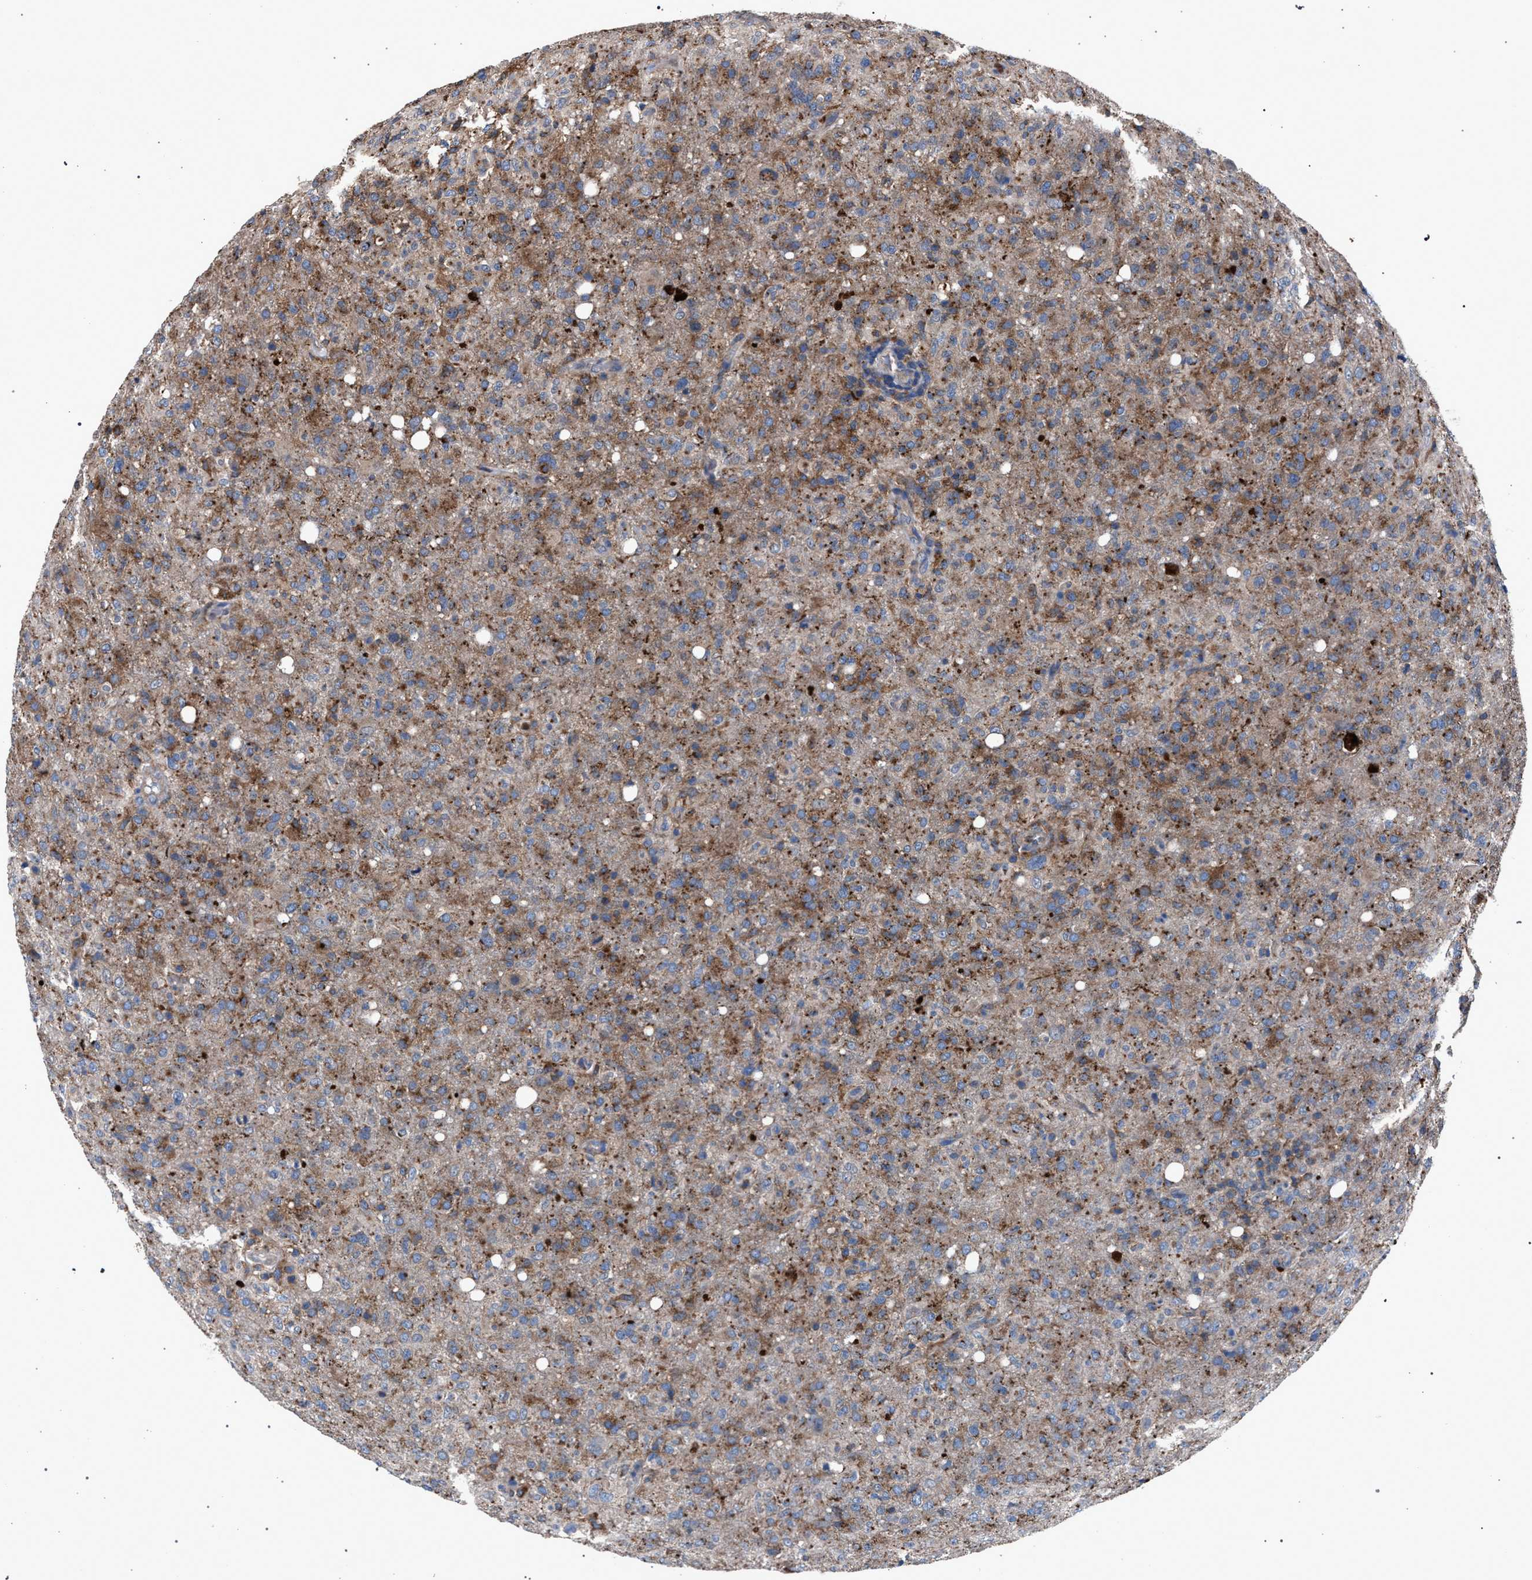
{"staining": {"intensity": "moderate", "quantity": ">75%", "location": "cytoplasmic/membranous"}, "tissue": "glioma", "cell_type": "Tumor cells", "image_type": "cancer", "snomed": [{"axis": "morphology", "description": "Glioma, malignant, High grade"}, {"axis": "topography", "description": "Brain"}], "caption": "Protein staining of malignant glioma (high-grade) tissue exhibits moderate cytoplasmic/membranous positivity in approximately >75% of tumor cells.", "gene": "ATP6V0A1", "patient": {"sex": "female", "age": 57}}